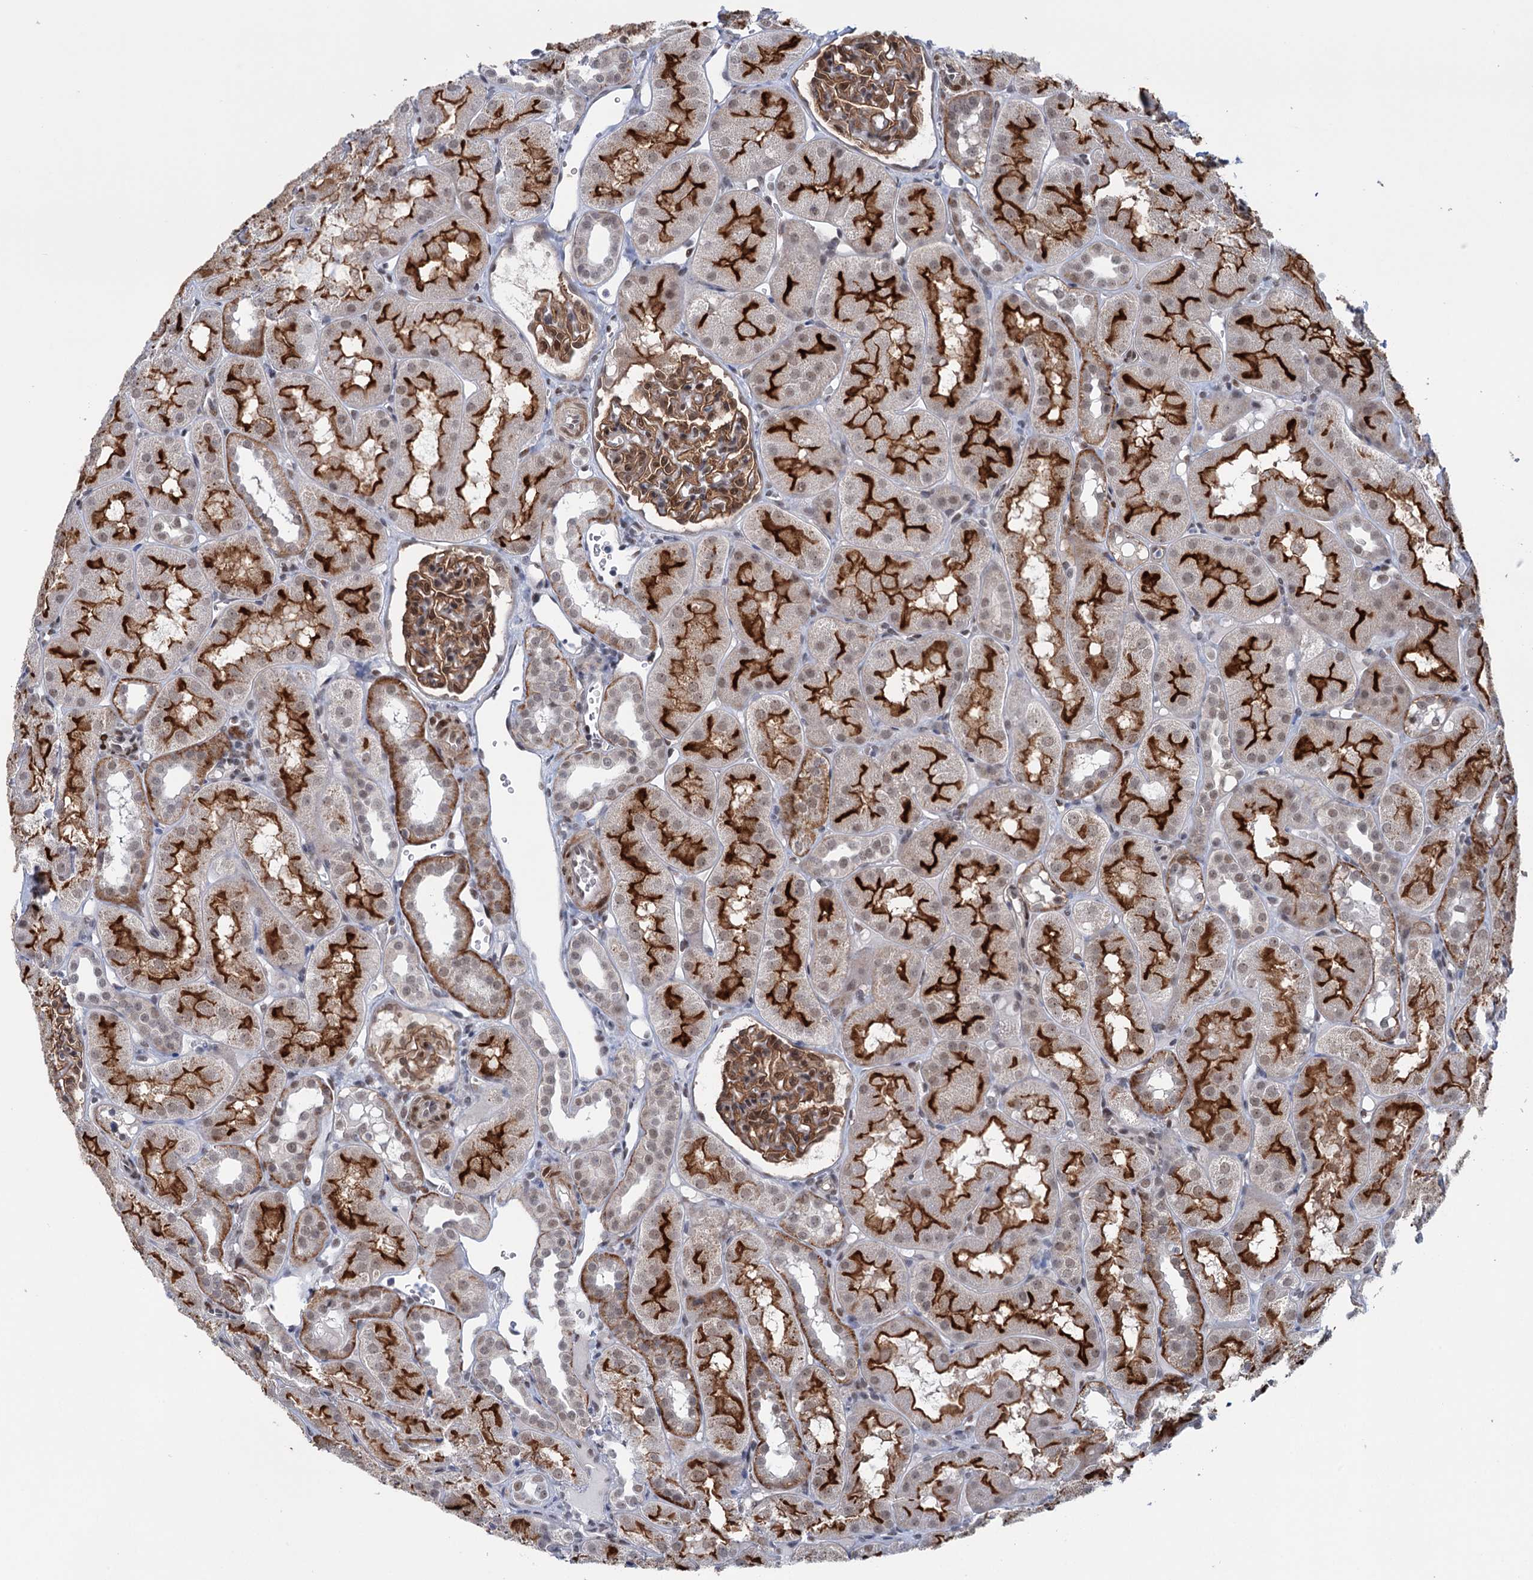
{"staining": {"intensity": "moderate", "quantity": ">75%", "location": "cytoplasmic/membranous"}, "tissue": "kidney", "cell_type": "Cells in glomeruli", "image_type": "normal", "snomed": [{"axis": "morphology", "description": "Normal tissue, NOS"}, {"axis": "topography", "description": "Kidney"}, {"axis": "topography", "description": "Urinary bladder"}], "caption": "Immunohistochemical staining of unremarkable human kidney displays moderate cytoplasmic/membranous protein expression in about >75% of cells in glomeruli. (DAB IHC, brown staining for protein, blue staining for nuclei).", "gene": "FAM53A", "patient": {"sex": "male", "age": 16}}